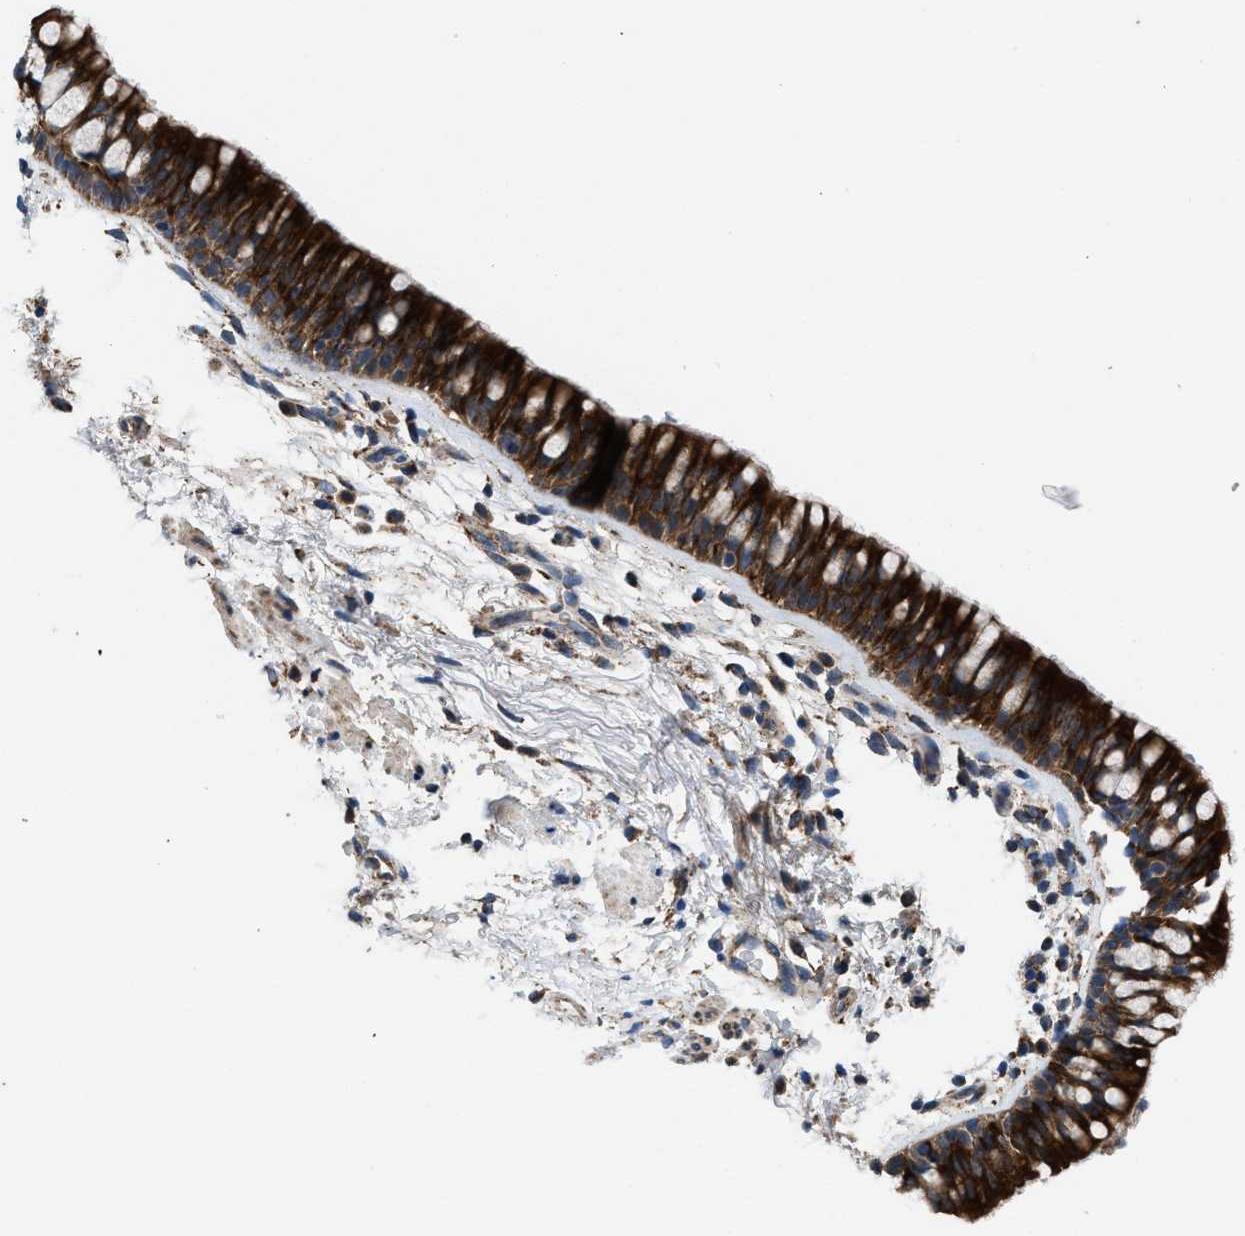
{"staining": {"intensity": "strong", "quantity": ">75%", "location": "cytoplasmic/membranous"}, "tissue": "bronchus", "cell_type": "Respiratory epithelial cells", "image_type": "normal", "snomed": [{"axis": "morphology", "description": "Normal tissue, NOS"}, {"axis": "topography", "description": "Cartilage tissue"}, {"axis": "topography", "description": "Bronchus"}], "caption": "This micrograph shows IHC staining of unremarkable bronchus, with high strong cytoplasmic/membranous staining in approximately >75% of respiratory epithelial cells.", "gene": "PDP1", "patient": {"sex": "female", "age": 53}}